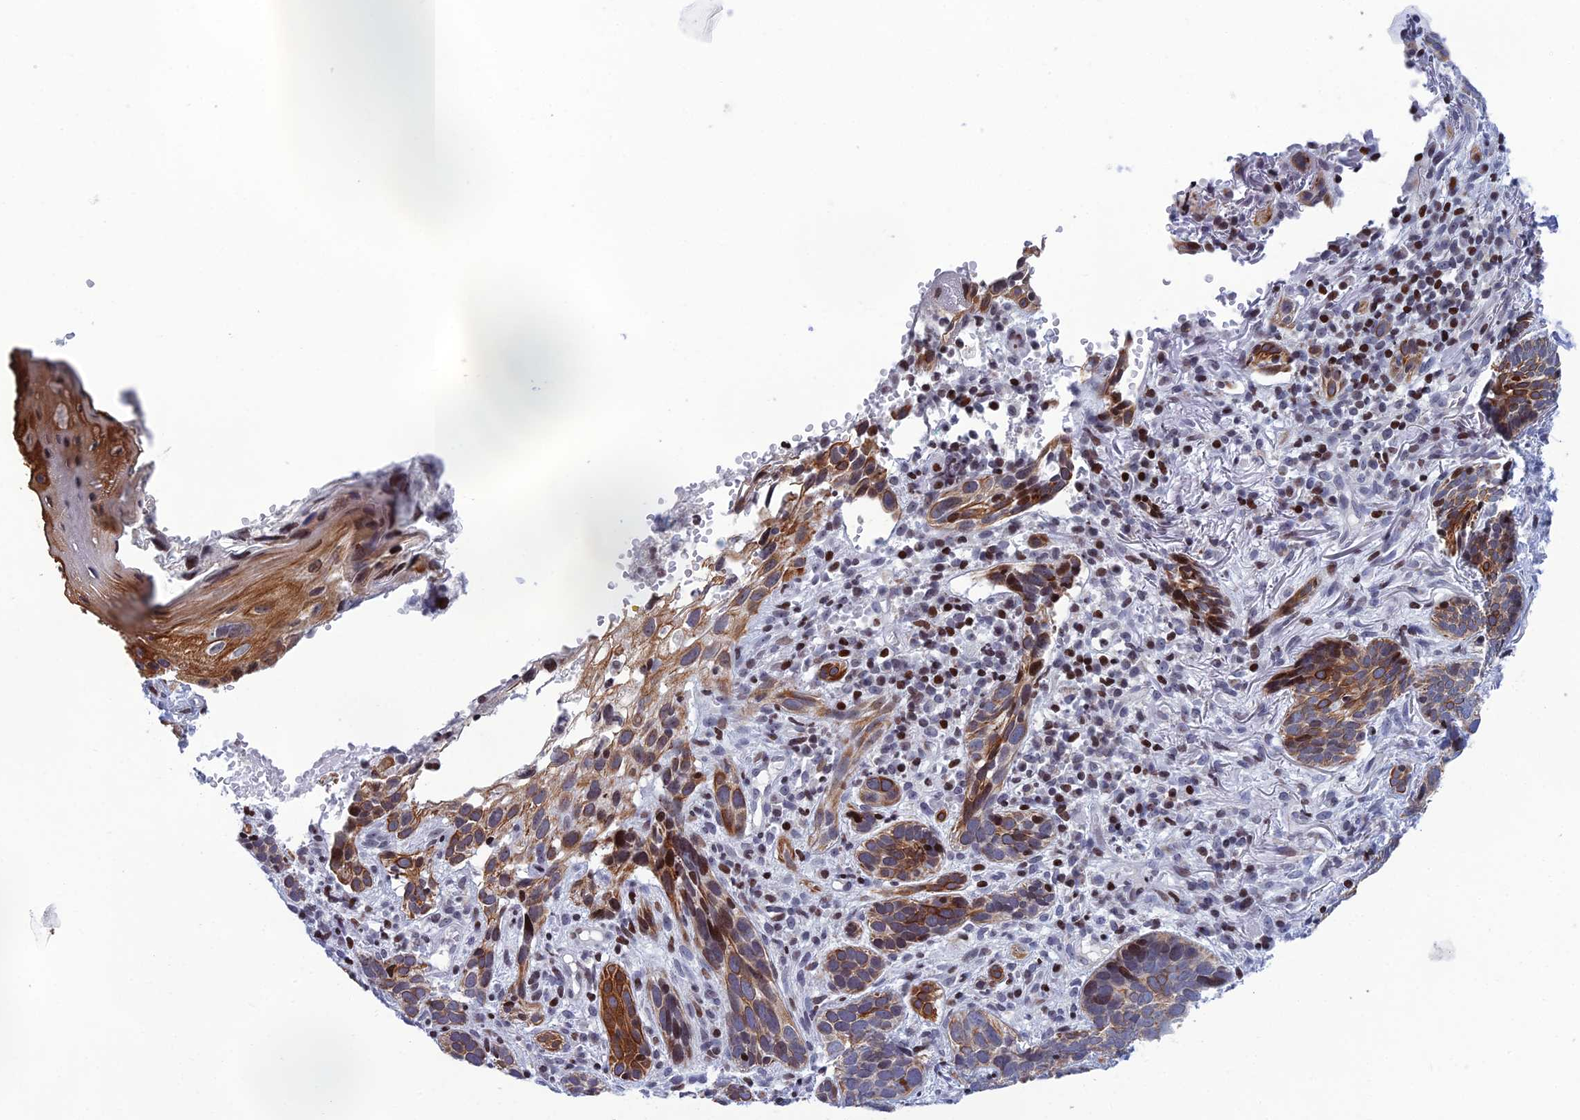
{"staining": {"intensity": "moderate", "quantity": ">75%", "location": "cytoplasmic/membranous"}, "tissue": "skin cancer", "cell_type": "Tumor cells", "image_type": "cancer", "snomed": [{"axis": "morphology", "description": "Basal cell carcinoma"}, {"axis": "topography", "description": "Skin"}], "caption": "Skin cancer (basal cell carcinoma) was stained to show a protein in brown. There is medium levels of moderate cytoplasmic/membranous staining in about >75% of tumor cells. The protein is shown in brown color, while the nuclei are stained blue.", "gene": "AFF3", "patient": {"sex": "male", "age": 71}}